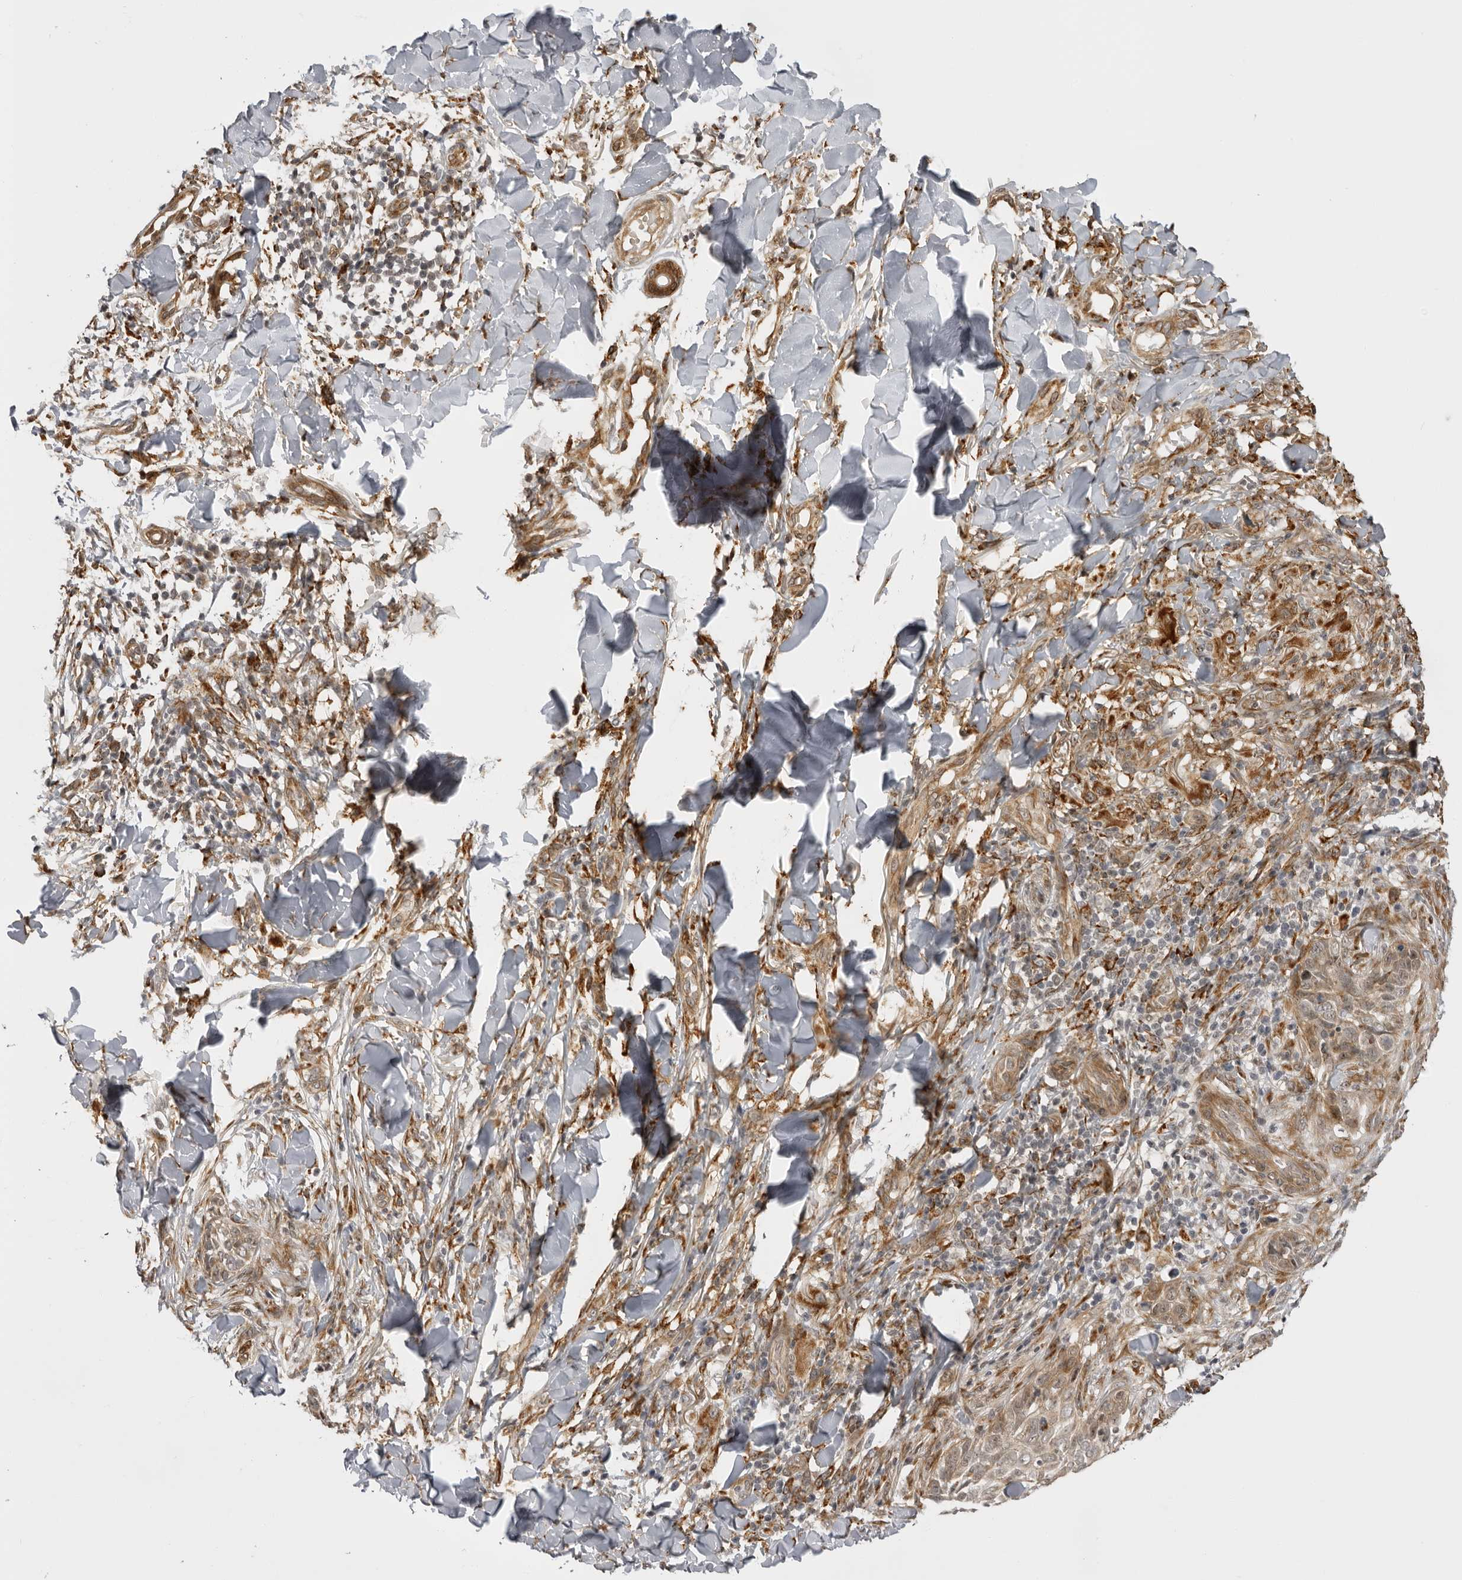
{"staining": {"intensity": "weak", "quantity": ">75%", "location": "cytoplasmic/membranous"}, "tissue": "skin cancer", "cell_type": "Tumor cells", "image_type": "cancer", "snomed": [{"axis": "morphology", "description": "Normal tissue, NOS"}, {"axis": "morphology", "description": "Basal cell carcinoma"}, {"axis": "topography", "description": "Skin"}], "caption": "The photomicrograph reveals staining of skin basal cell carcinoma, revealing weak cytoplasmic/membranous protein expression (brown color) within tumor cells. The staining is performed using DAB brown chromogen to label protein expression. The nuclei are counter-stained blue using hematoxylin.", "gene": "DNAH14", "patient": {"sex": "male", "age": 67}}